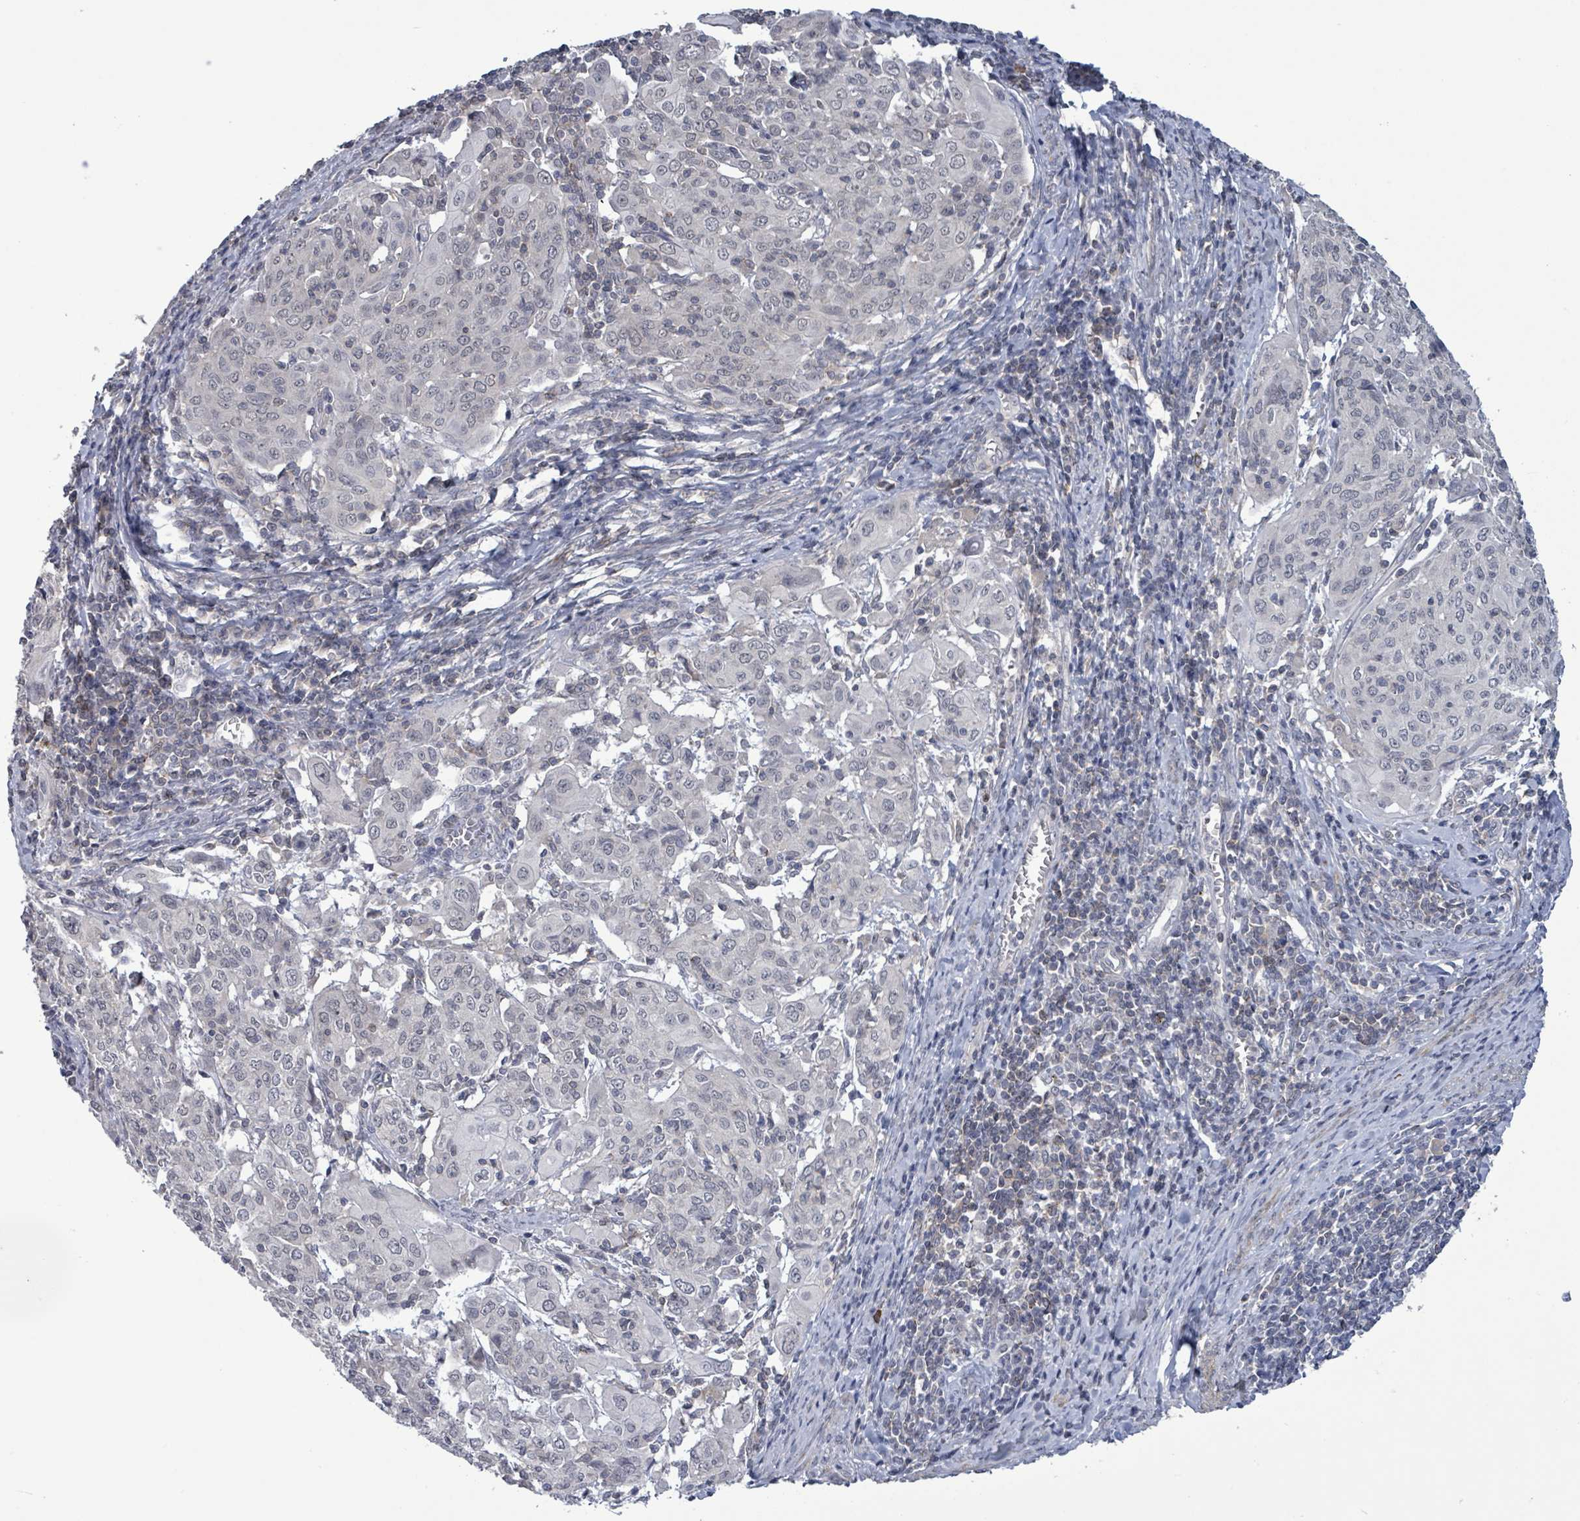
{"staining": {"intensity": "negative", "quantity": "none", "location": "none"}, "tissue": "cervical cancer", "cell_type": "Tumor cells", "image_type": "cancer", "snomed": [{"axis": "morphology", "description": "Squamous cell carcinoma, NOS"}, {"axis": "topography", "description": "Cervix"}], "caption": "There is no significant positivity in tumor cells of cervical cancer.", "gene": "AMMECR1", "patient": {"sex": "female", "age": 67}}